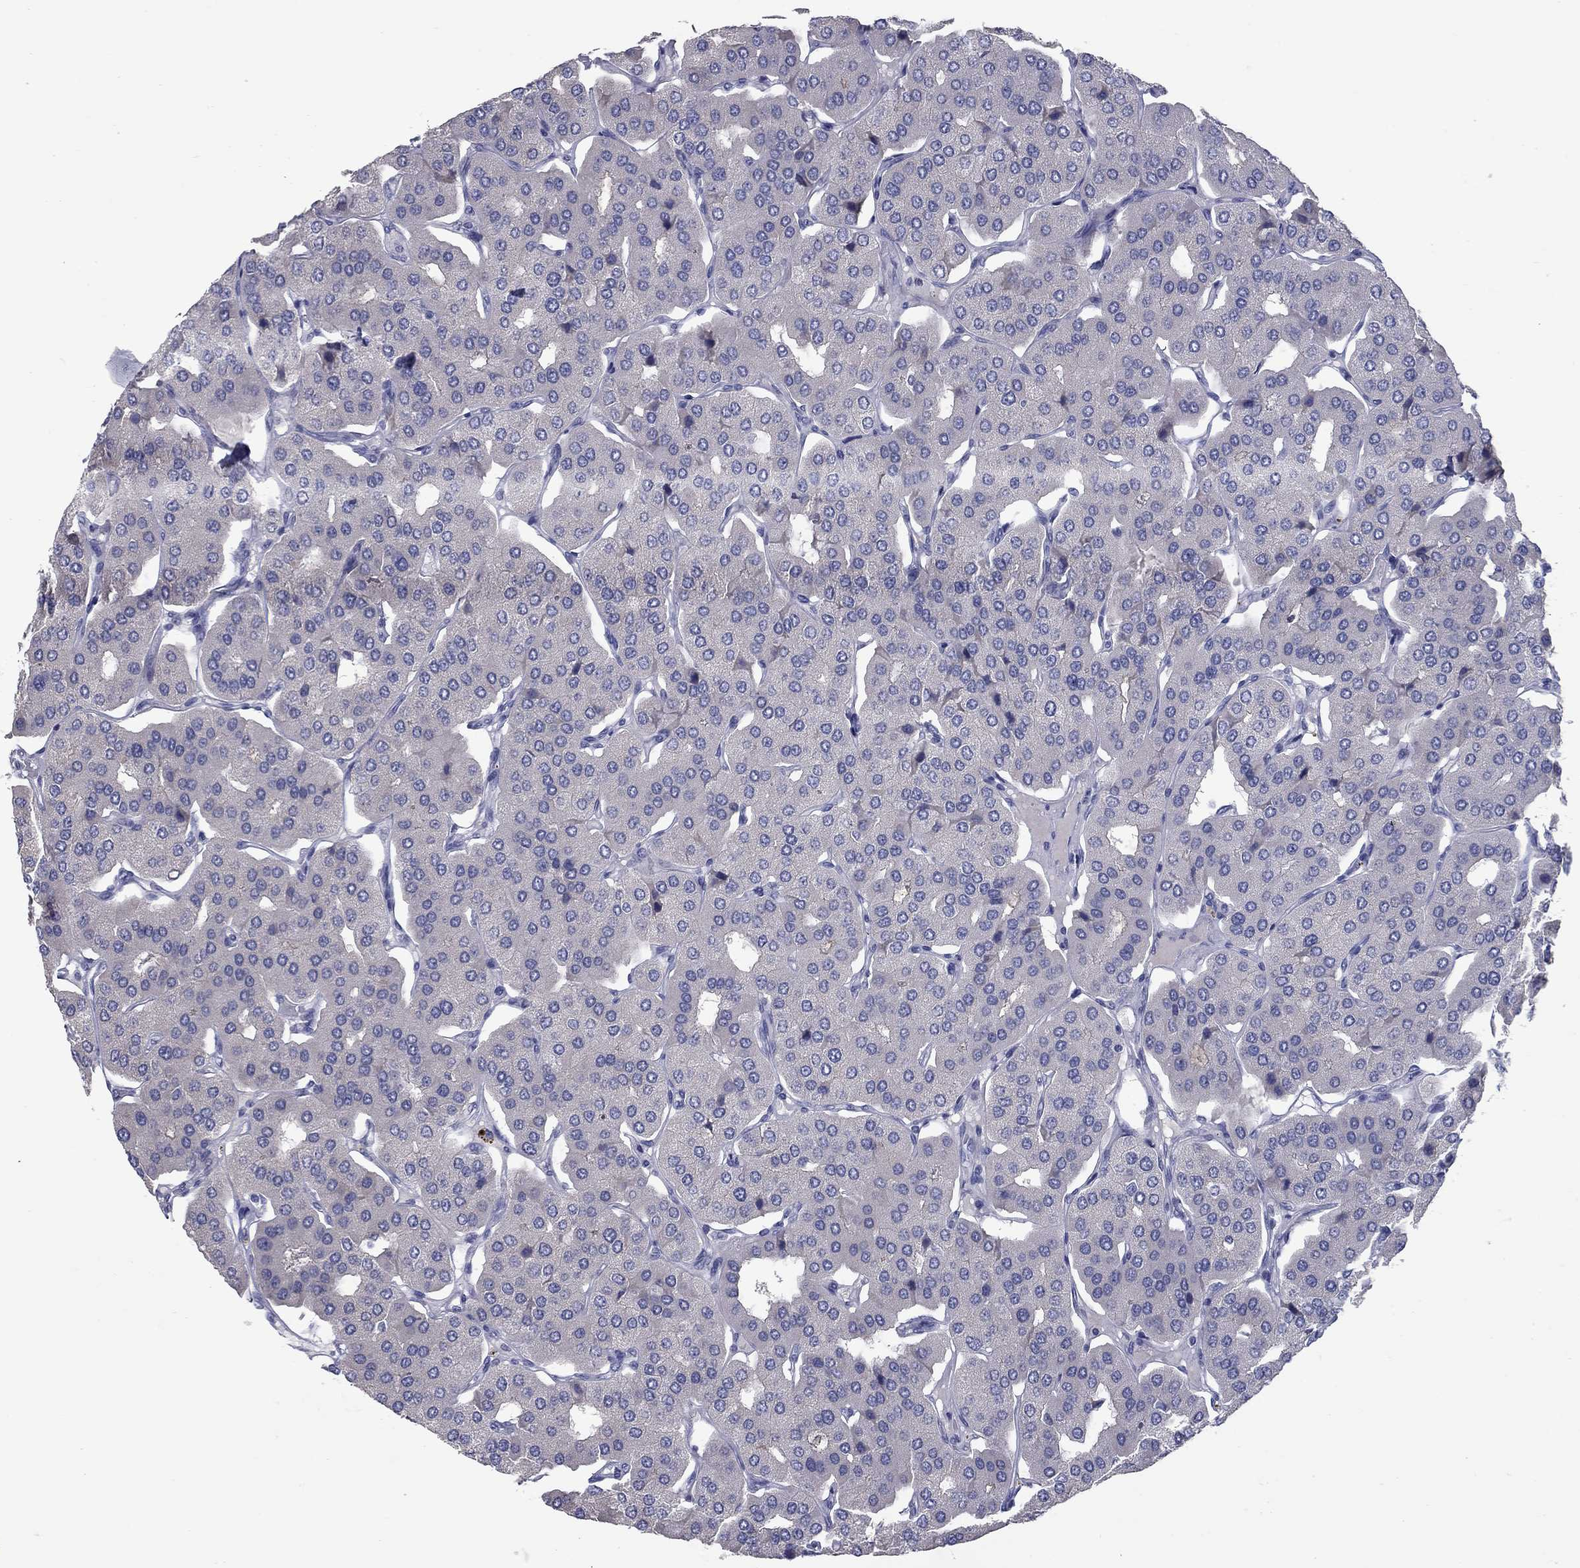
{"staining": {"intensity": "negative", "quantity": "none", "location": "none"}, "tissue": "parathyroid gland", "cell_type": "Glandular cells", "image_type": "normal", "snomed": [{"axis": "morphology", "description": "Normal tissue, NOS"}, {"axis": "morphology", "description": "Adenoma, NOS"}, {"axis": "topography", "description": "Parathyroid gland"}], "caption": "DAB immunohistochemical staining of normal human parathyroid gland reveals no significant staining in glandular cells.", "gene": "KIRREL2", "patient": {"sex": "female", "age": 86}}